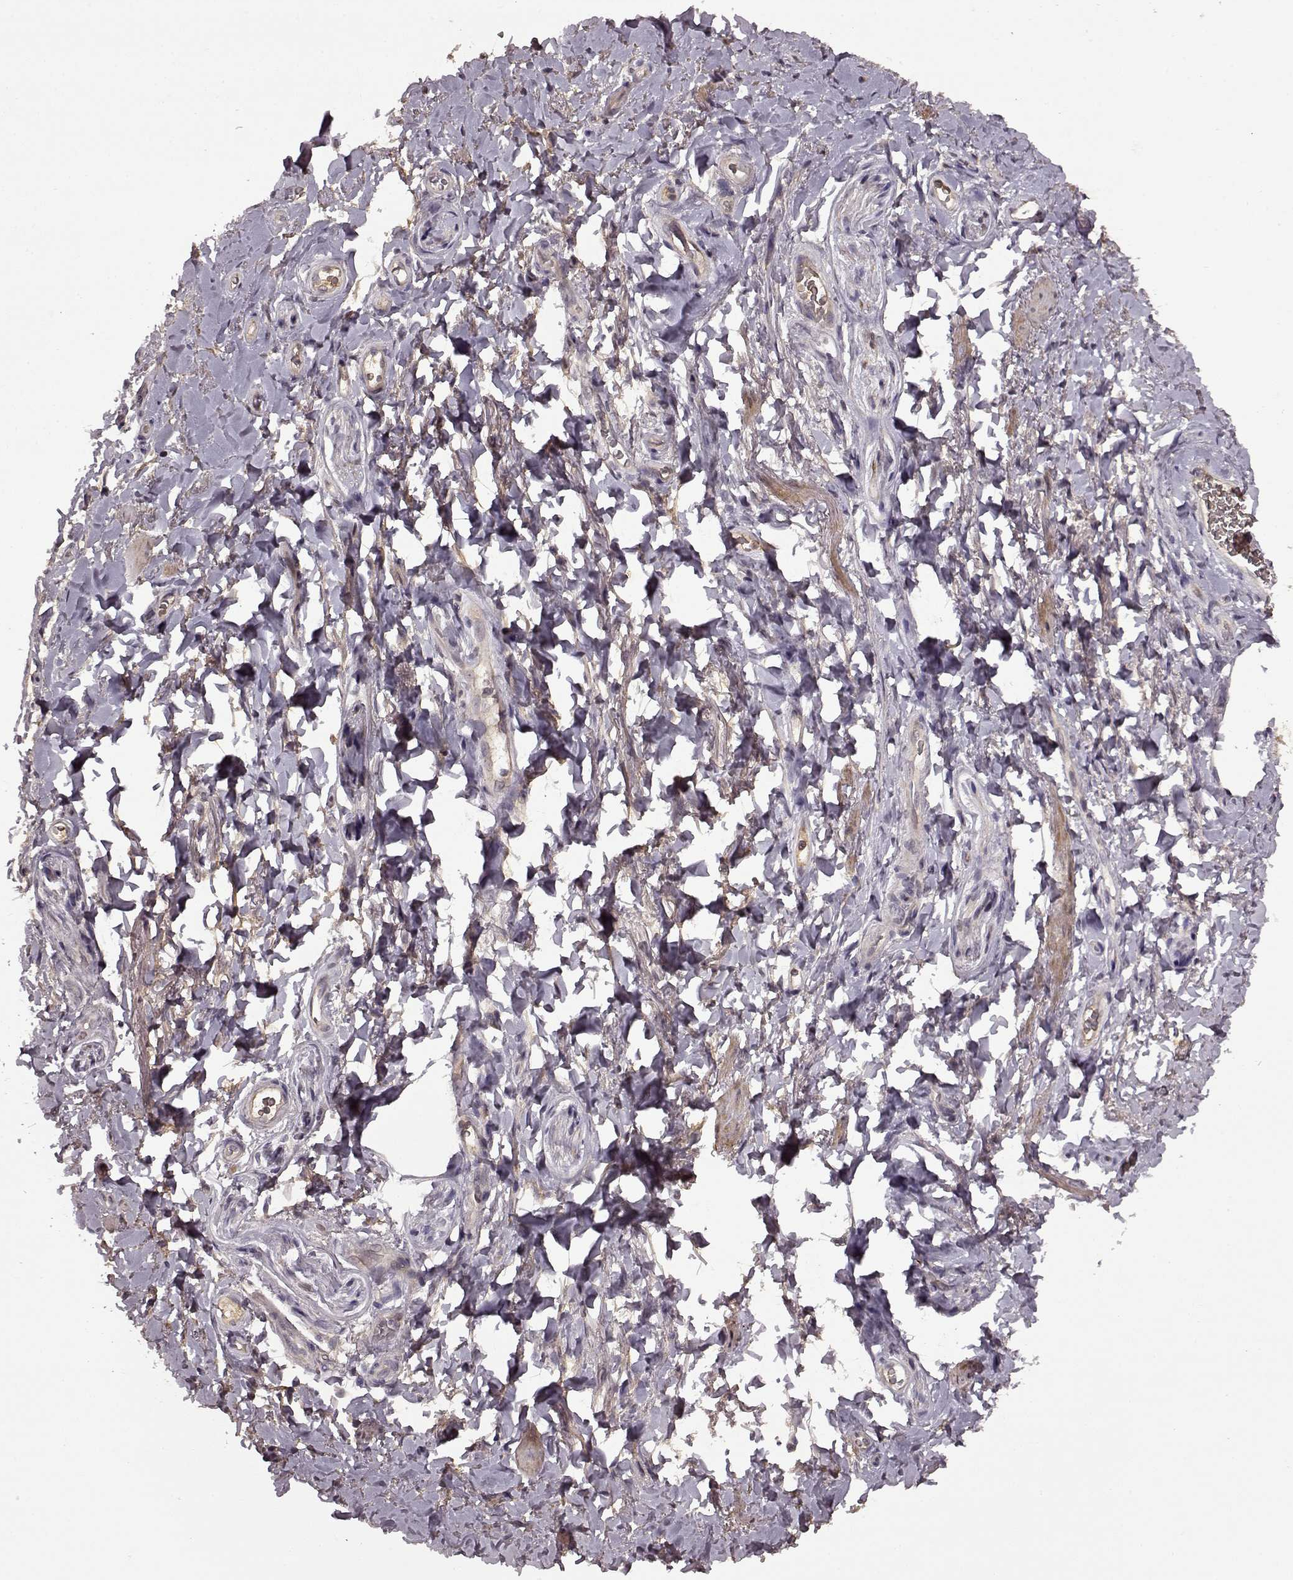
{"staining": {"intensity": "negative", "quantity": "none", "location": "none"}, "tissue": "adipose tissue", "cell_type": "Adipocytes", "image_type": "normal", "snomed": [{"axis": "morphology", "description": "Normal tissue, NOS"}, {"axis": "topography", "description": "Anal"}, {"axis": "topography", "description": "Peripheral nerve tissue"}], "caption": "IHC of normal adipose tissue demonstrates no expression in adipocytes. The staining was performed using DAB to visualize the protein expression in brown, while the nuclei were stained in blue with hematoxylin (Magnification: 20x).", "gene": "MAIP1", "patient": {"sex": "male", "age": 53}}